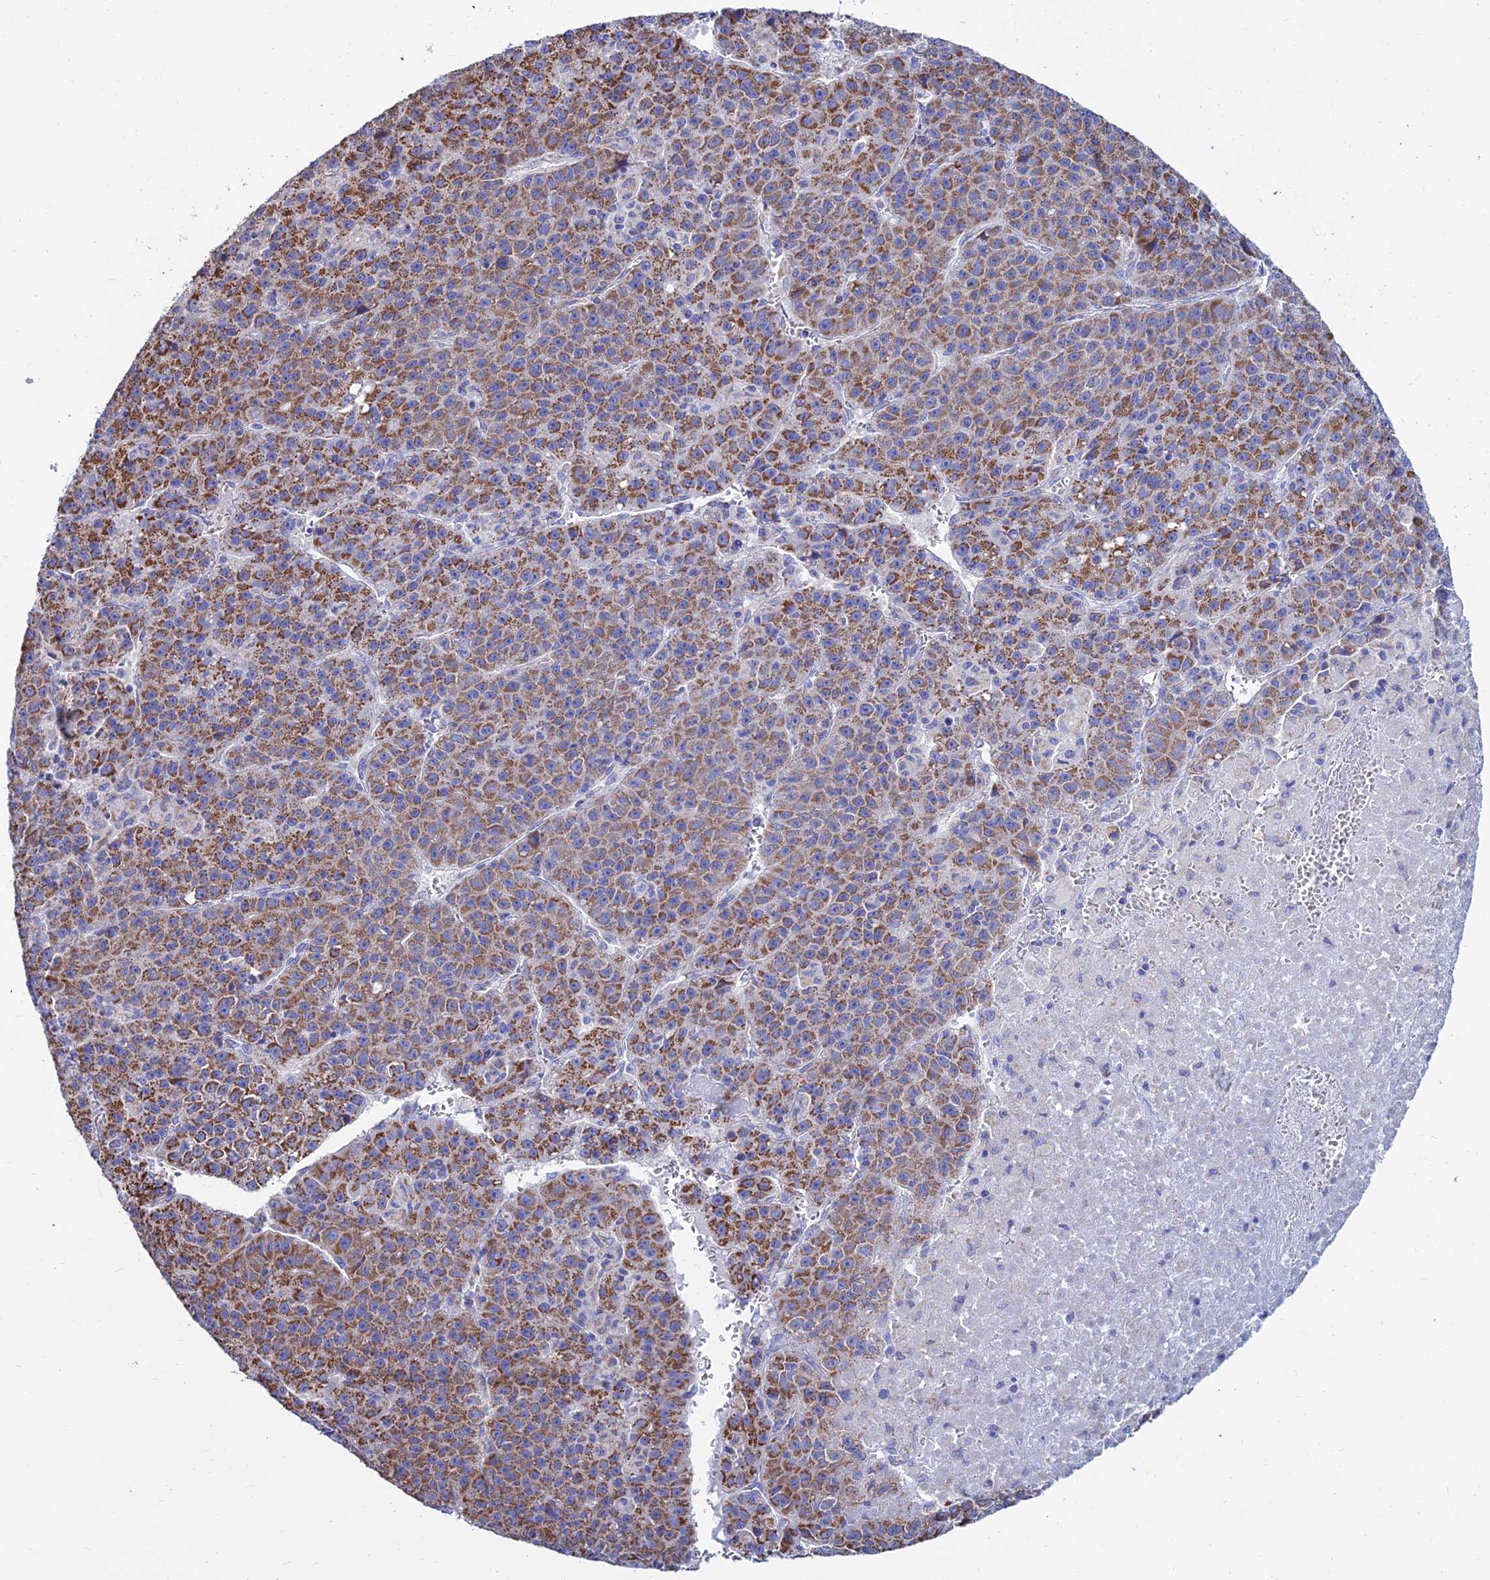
{"staining": {"intensity": "moderate", "quantity": ">75%", "location": "cytoplasmic/membranous"}, "tissue": "liver cancer", "cell_type": "Tumor cells", "image_type": "cancer", "snomed": [{"axis": "morphology", "description": "Carcinoma, Hepatocellular, NOS"}, {"axis": "topography", "description": "Liver"}], "caption": "Protein expression analysis of hepatocellular carcinoma (liver) demonstrates moderate cytoplasmic/membranous expression in about >75% of tumor cells. Nuclei are stained in blue.", "gene": "MGST1", "patient": {"sex": "female", "age": 53}}